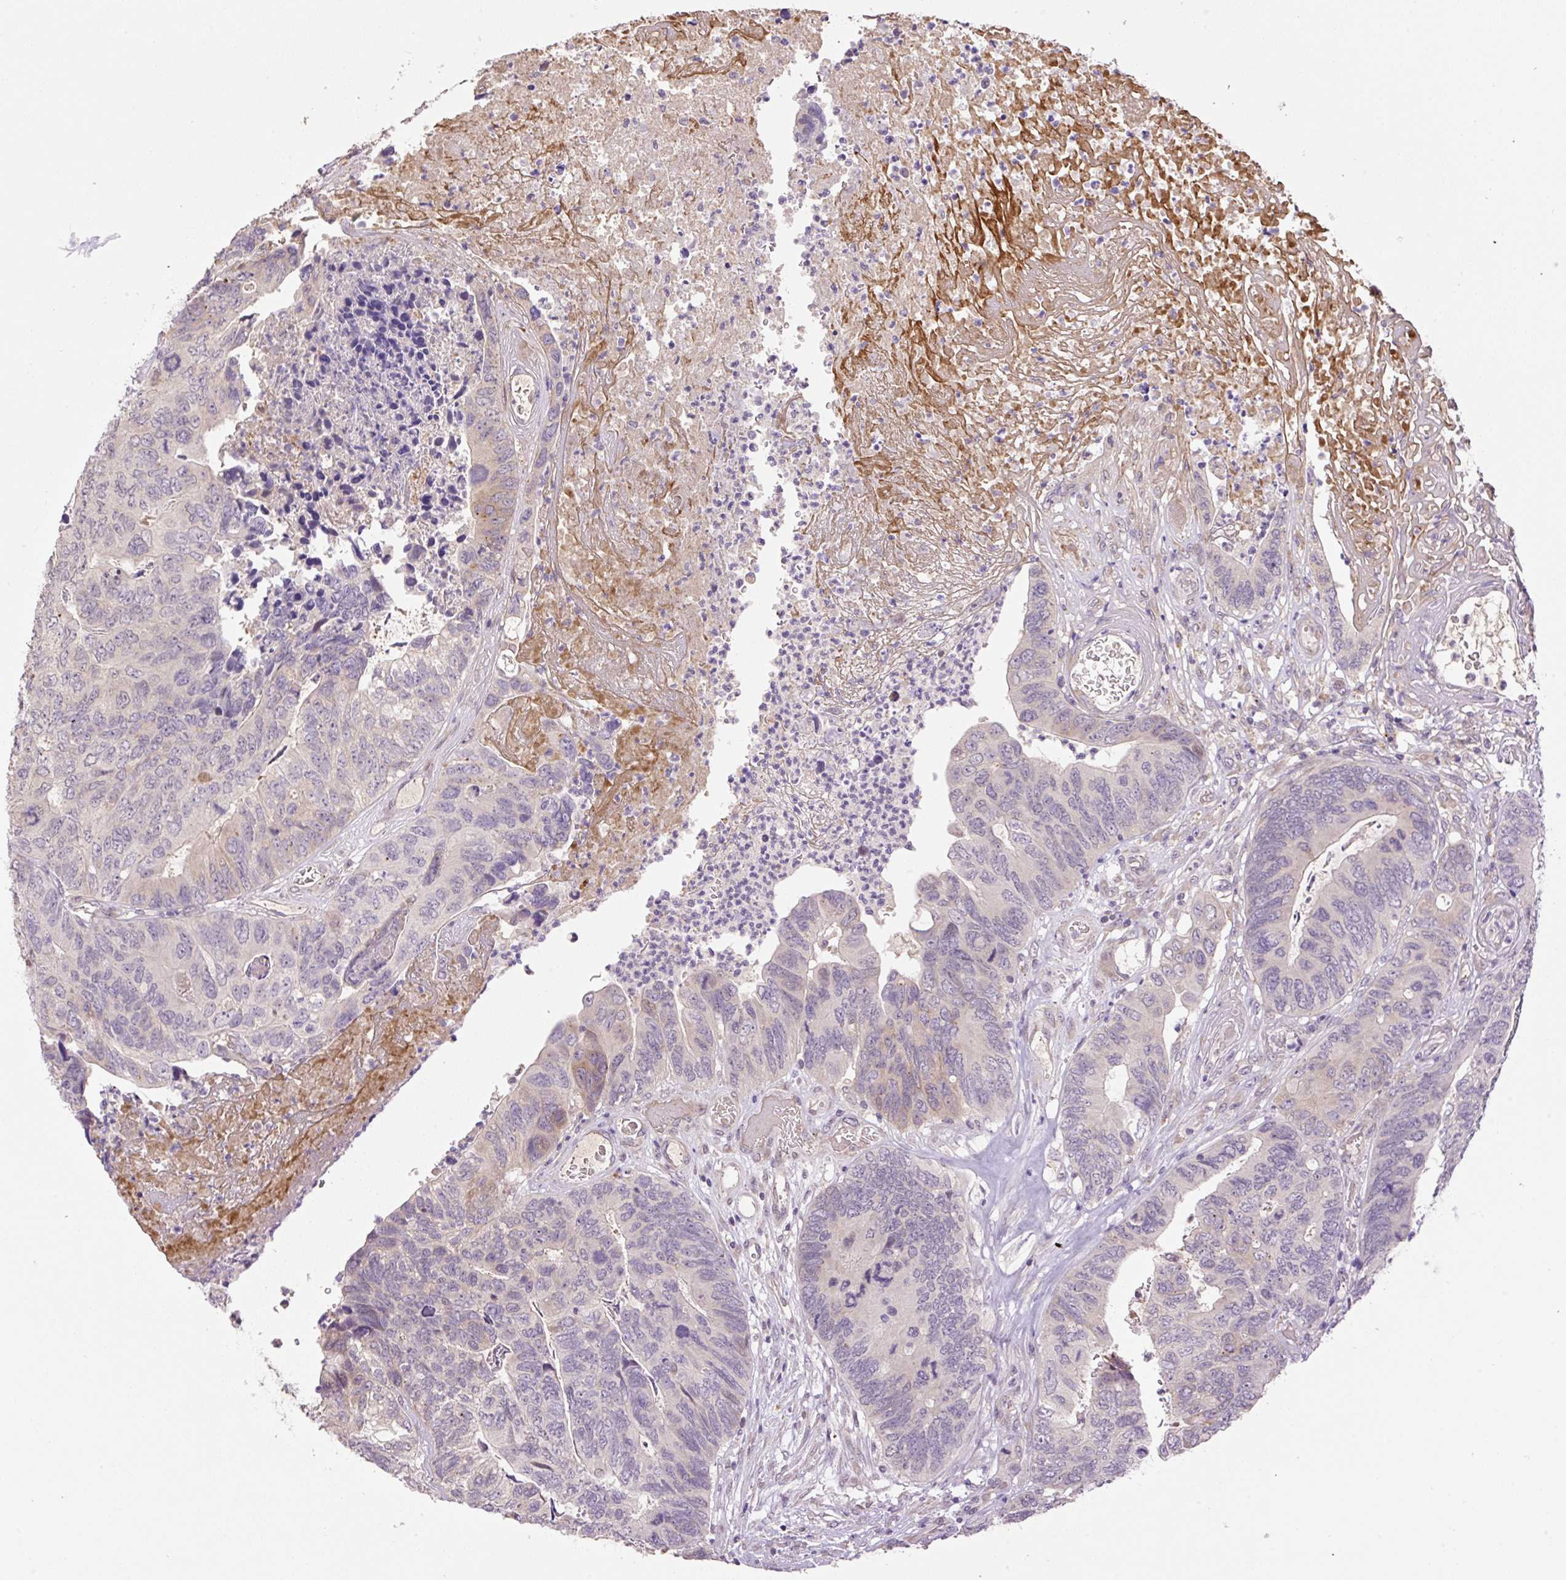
{"staining": {"intensity": "negative", "quantity": "none", "location": "none"}, "tissue": "colorectal cancer", "cell_type": "Tumor cells", "image_type": "cancer", "snomed": [{"axis": "morphology", "description": "Adenocarcinoma, NOS"}, {"axis": "topography", "description": "Colon"}], "caption": "This is a photomicrograph of immunohistochemistry (IHC) staining of colorectal cancer, which shows no expression in tumor cells.", "gene": "HABP4", "patient": {"sex": "female", "age": 67}}